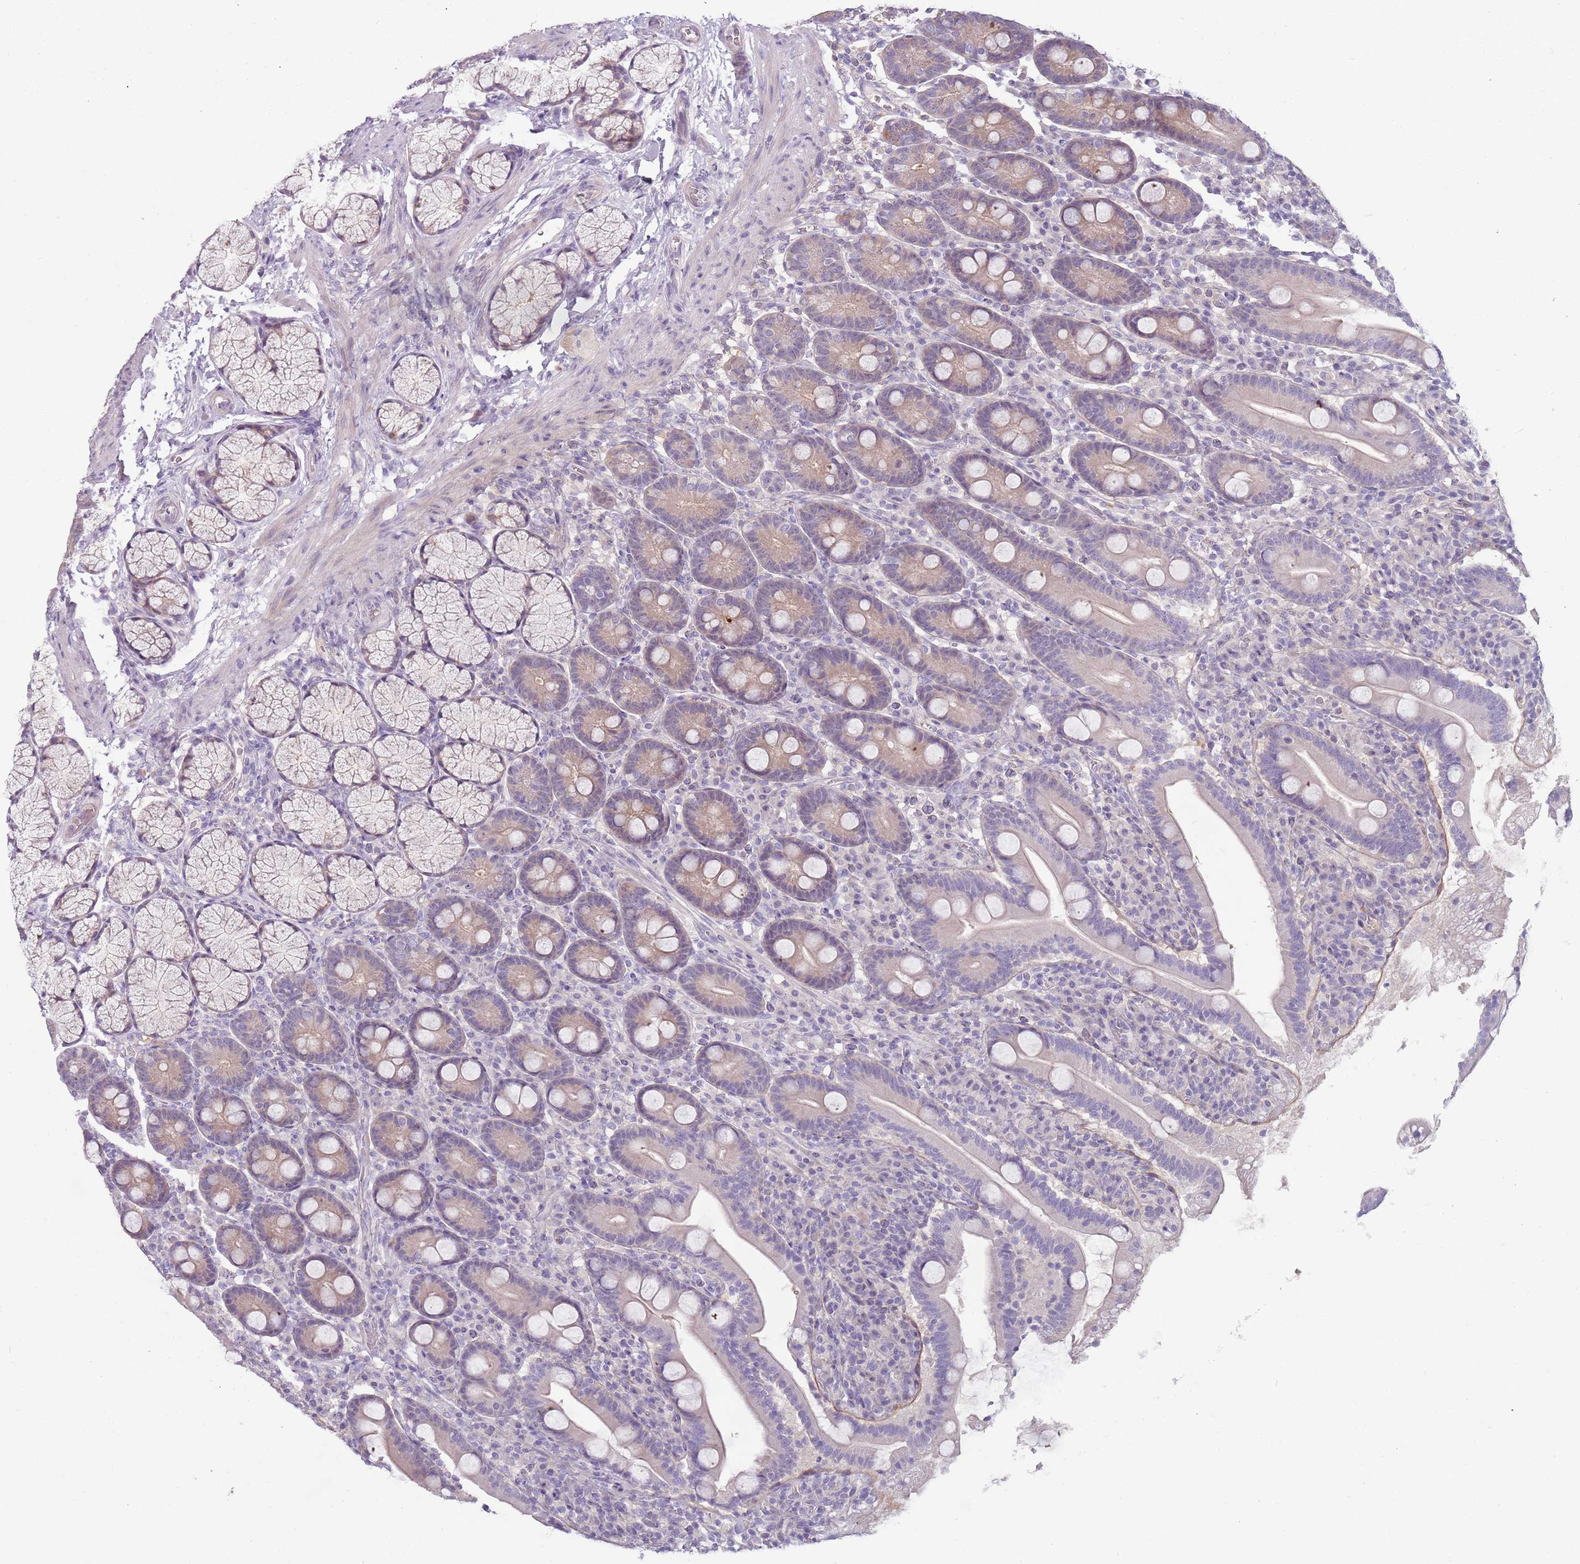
{"staining": {"intensity": "weak", "quantity": "<25%", "location": "cytoplasmic/membranous"}, "tissue": "duodenum", "cell_type": "Glandular cells", "image_type": "normal", "snomed": [{"axis": "morphology", "description": "Normal tissue, NOS"}, {"axis": "topography", "description": "Duodenum"}], "caption": "The image shows no staining of glandular cells in normal duodenum. (Stains: DAB (3,3'-diaminobenzidine) immunohistochemistry (IHC) with hematoxylin counter stain, Microscopy: brightfield microscopy at high magnification).", "gene": "ARHGAP5", "patient": {"sex": "male", "age": 35}}